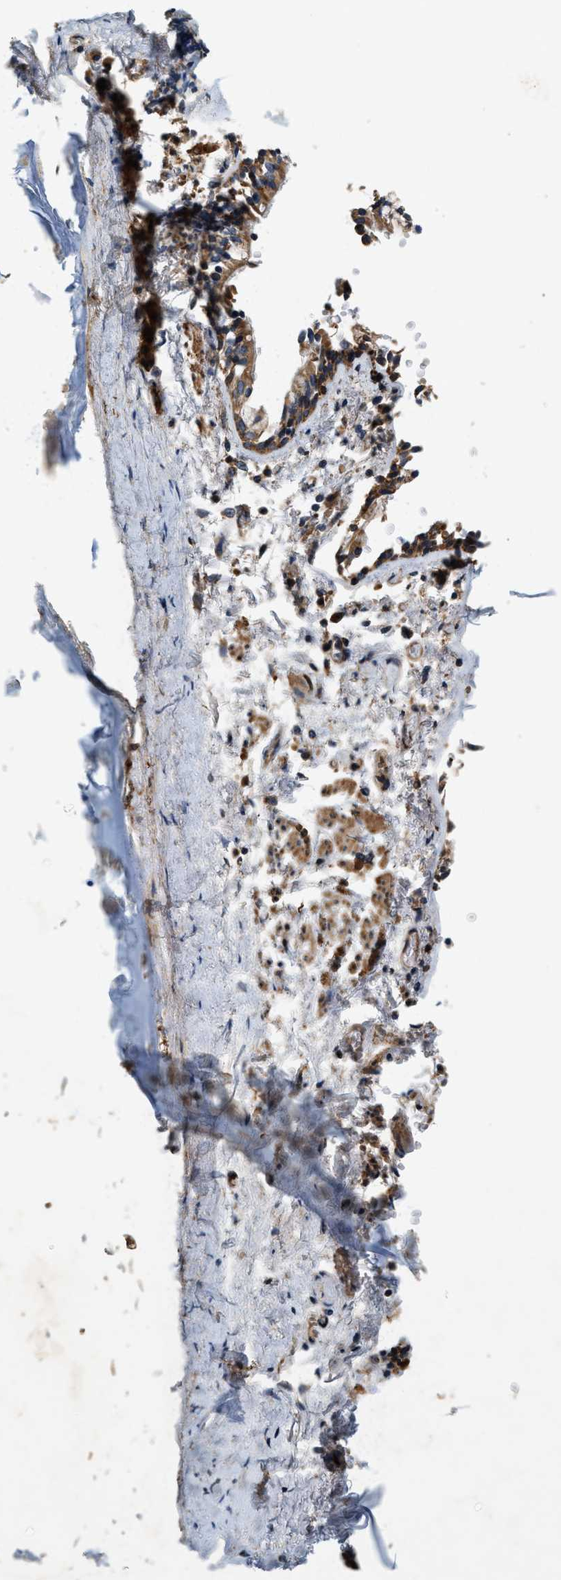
{"staining": {"intensity": "weak", "quantity": "25%-75%", "location": "cytoplasmic/membranous"}, "tissue": "adipose tissue", "cell_type": "Adipocytes", "image_type": "normal", "snomed": [{"axis": "morphology", "description": "Normal tissue, NOS"}, {"axis": "topography", "description": "Cartilage tissue"}, {"axis": "topography", "description": "Lung"}], "caption": "Immunohistochemistry (IHC) histopathology image of benign adipose tissue: human adipose tissue stained using IHC displays low levels of weak protein expression localized specifically in the cytoplasmic/membranous of adipocytes, appearing as a cytoplasmic/membranous brown color.", "gene": "DUSP10", "patient": {"sex": "female", "age": 77}}